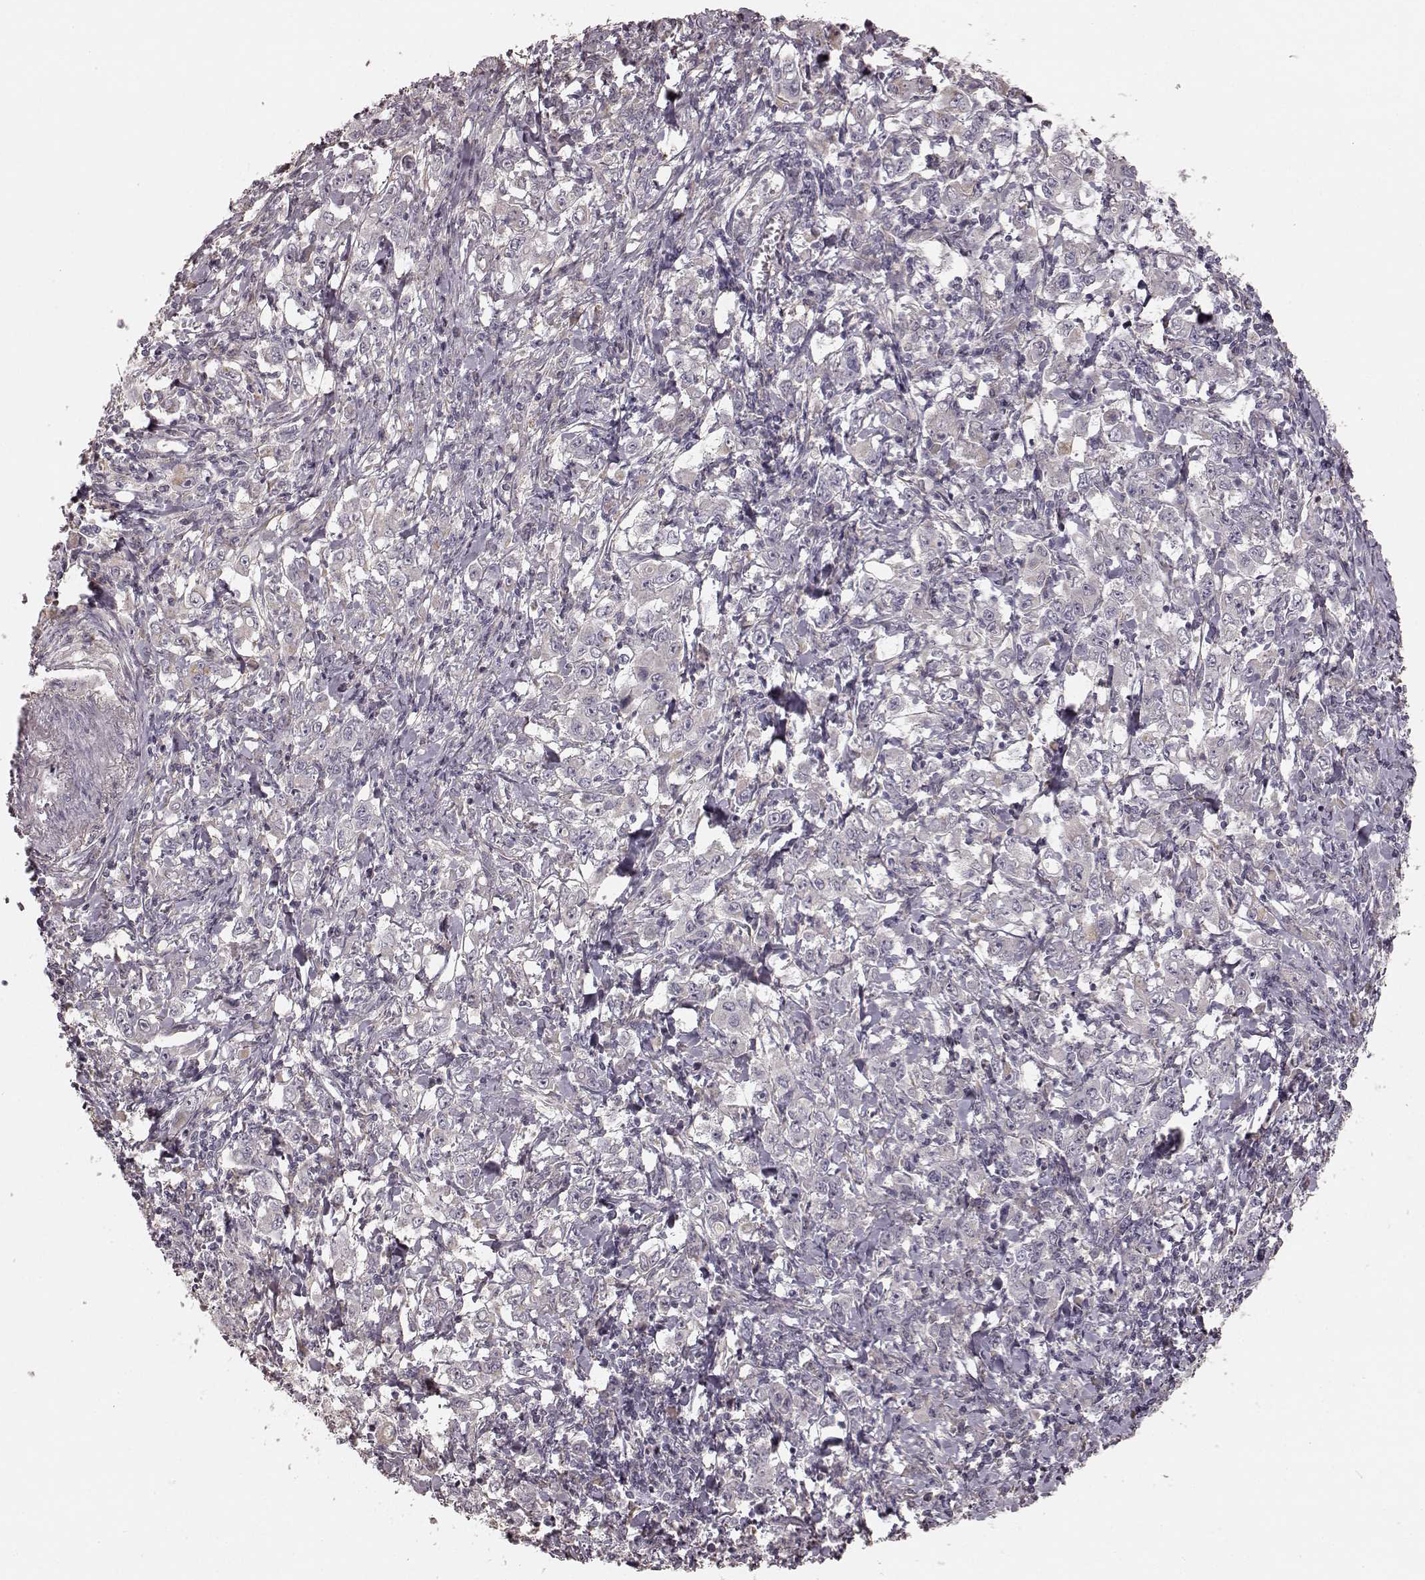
{"staining": {"intensity": "negative", "quantity": "none", "location": "none"}, "tissue": "stomach cancer", "cell_type": "Tumor cells", "image_type": "cancer", "snomed": [{"axis": "morphology", "description": "Adenocarcinoma, NOS"}, {"axis": "topography", "description": "Stomach, lower"}], "caption": "Immunohistochemistry photomicrograph of neoplastic tissue: human stomach cancer (adenocarcinoma) stained with DAB shows no significant protein expression in tumor cells.", "gene": "KCNJ9", "patient": {"sex": "female", "age": 72}}